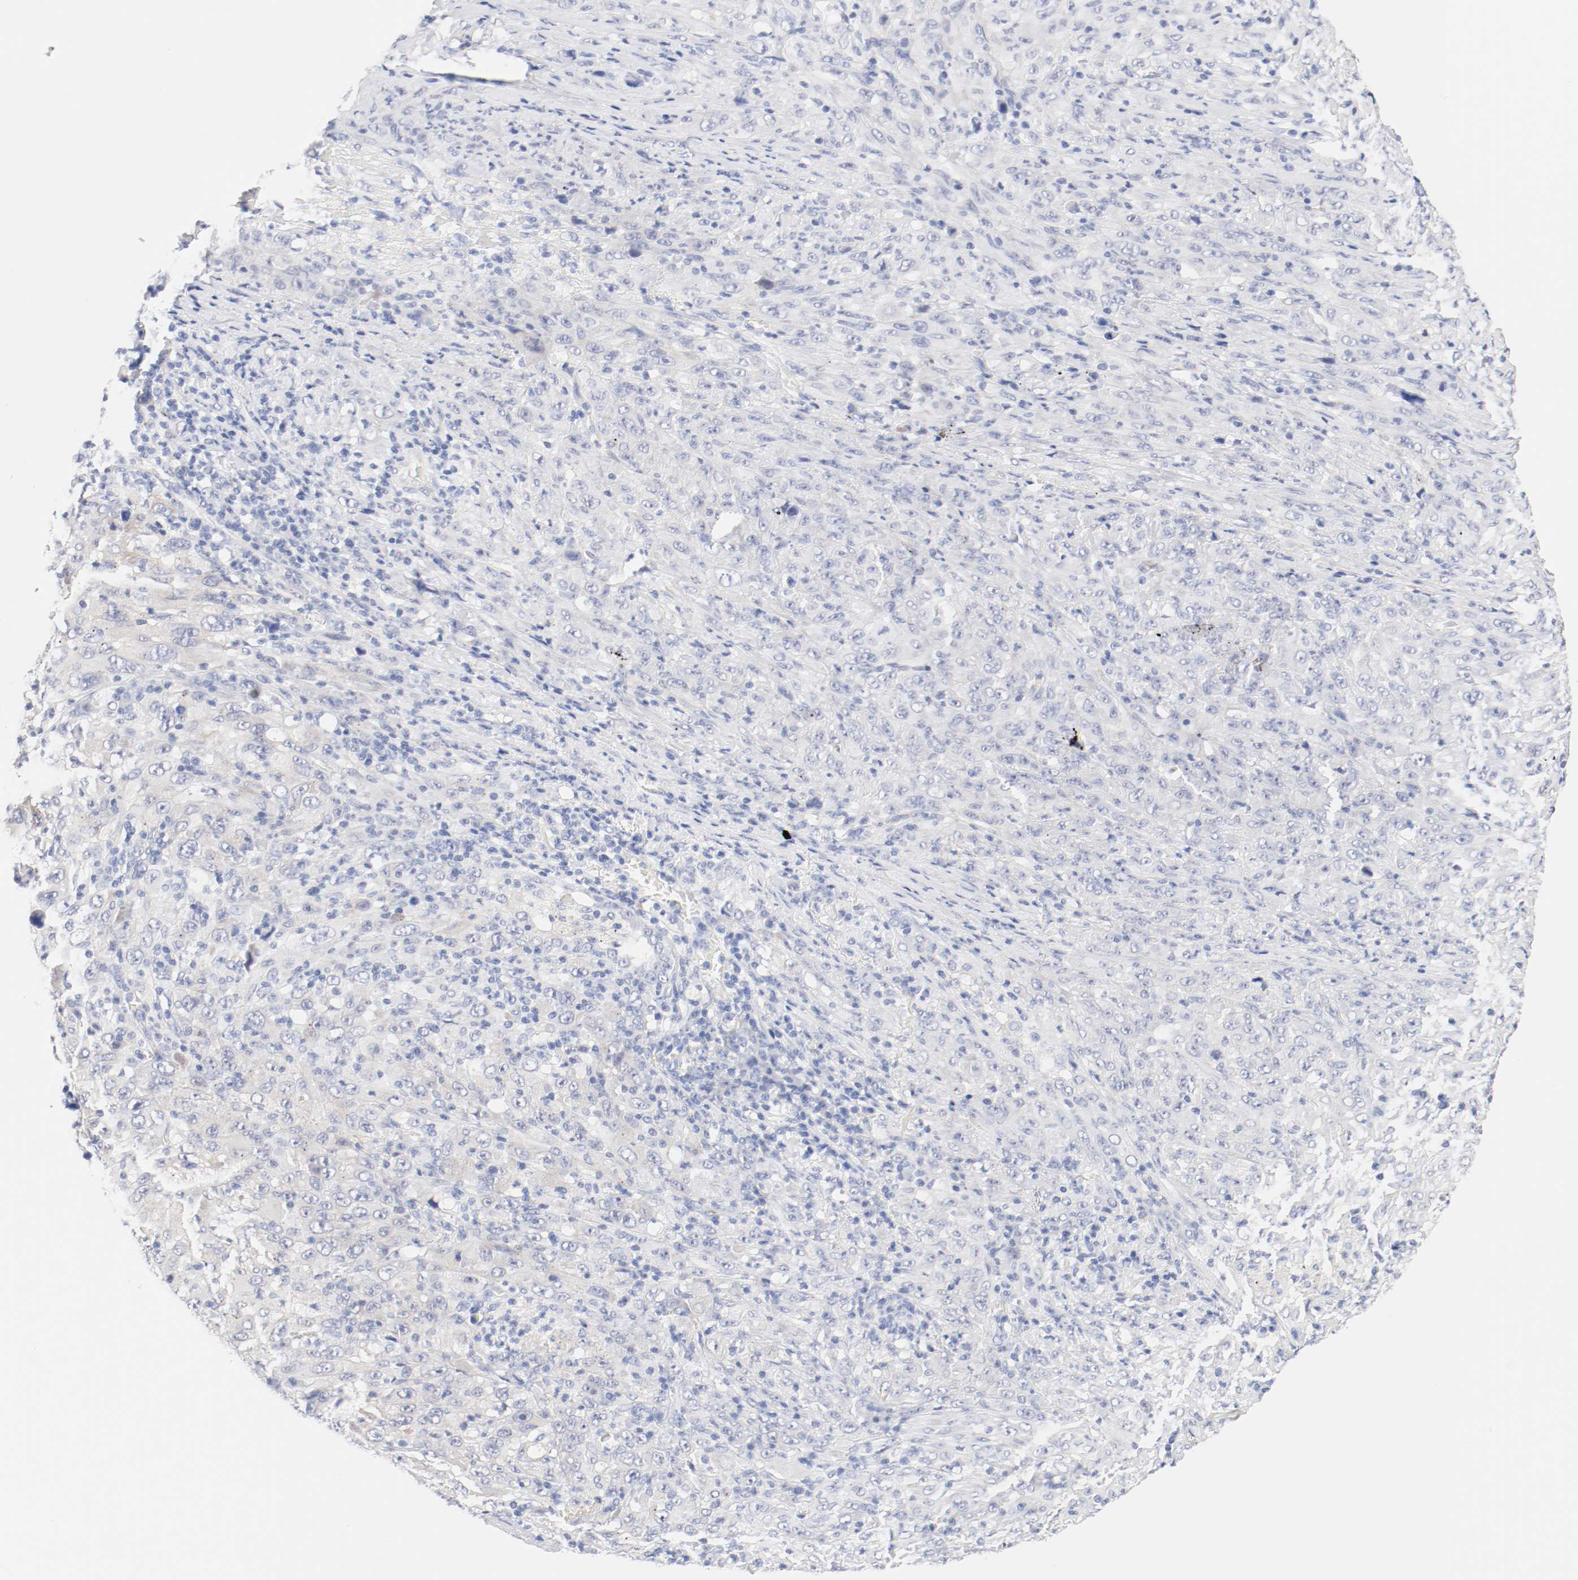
{"staining": {"intensity": "negative", "quantity": "none", "location": "none"}, "tissue": "melanoma", "cell_type": "Tumor cells", "image_type": "cancer", "snomed": [{"axis": "morphology", "description": "Malignant melanoma, Metastatic site"}, {"axis": "topography", "description": "Skin"}], "caption": "An immunohistochemistry (IHC) histopathology image of melanoma is shown. There is no staining in tumor cells of melanoma. Brightfield microscopy of IHC stained with DAB (brown) and hematoxylin (blue), captured at high magnification.", "gene": "HOMER1", "patient": {"sex": "female", "age": 56}}